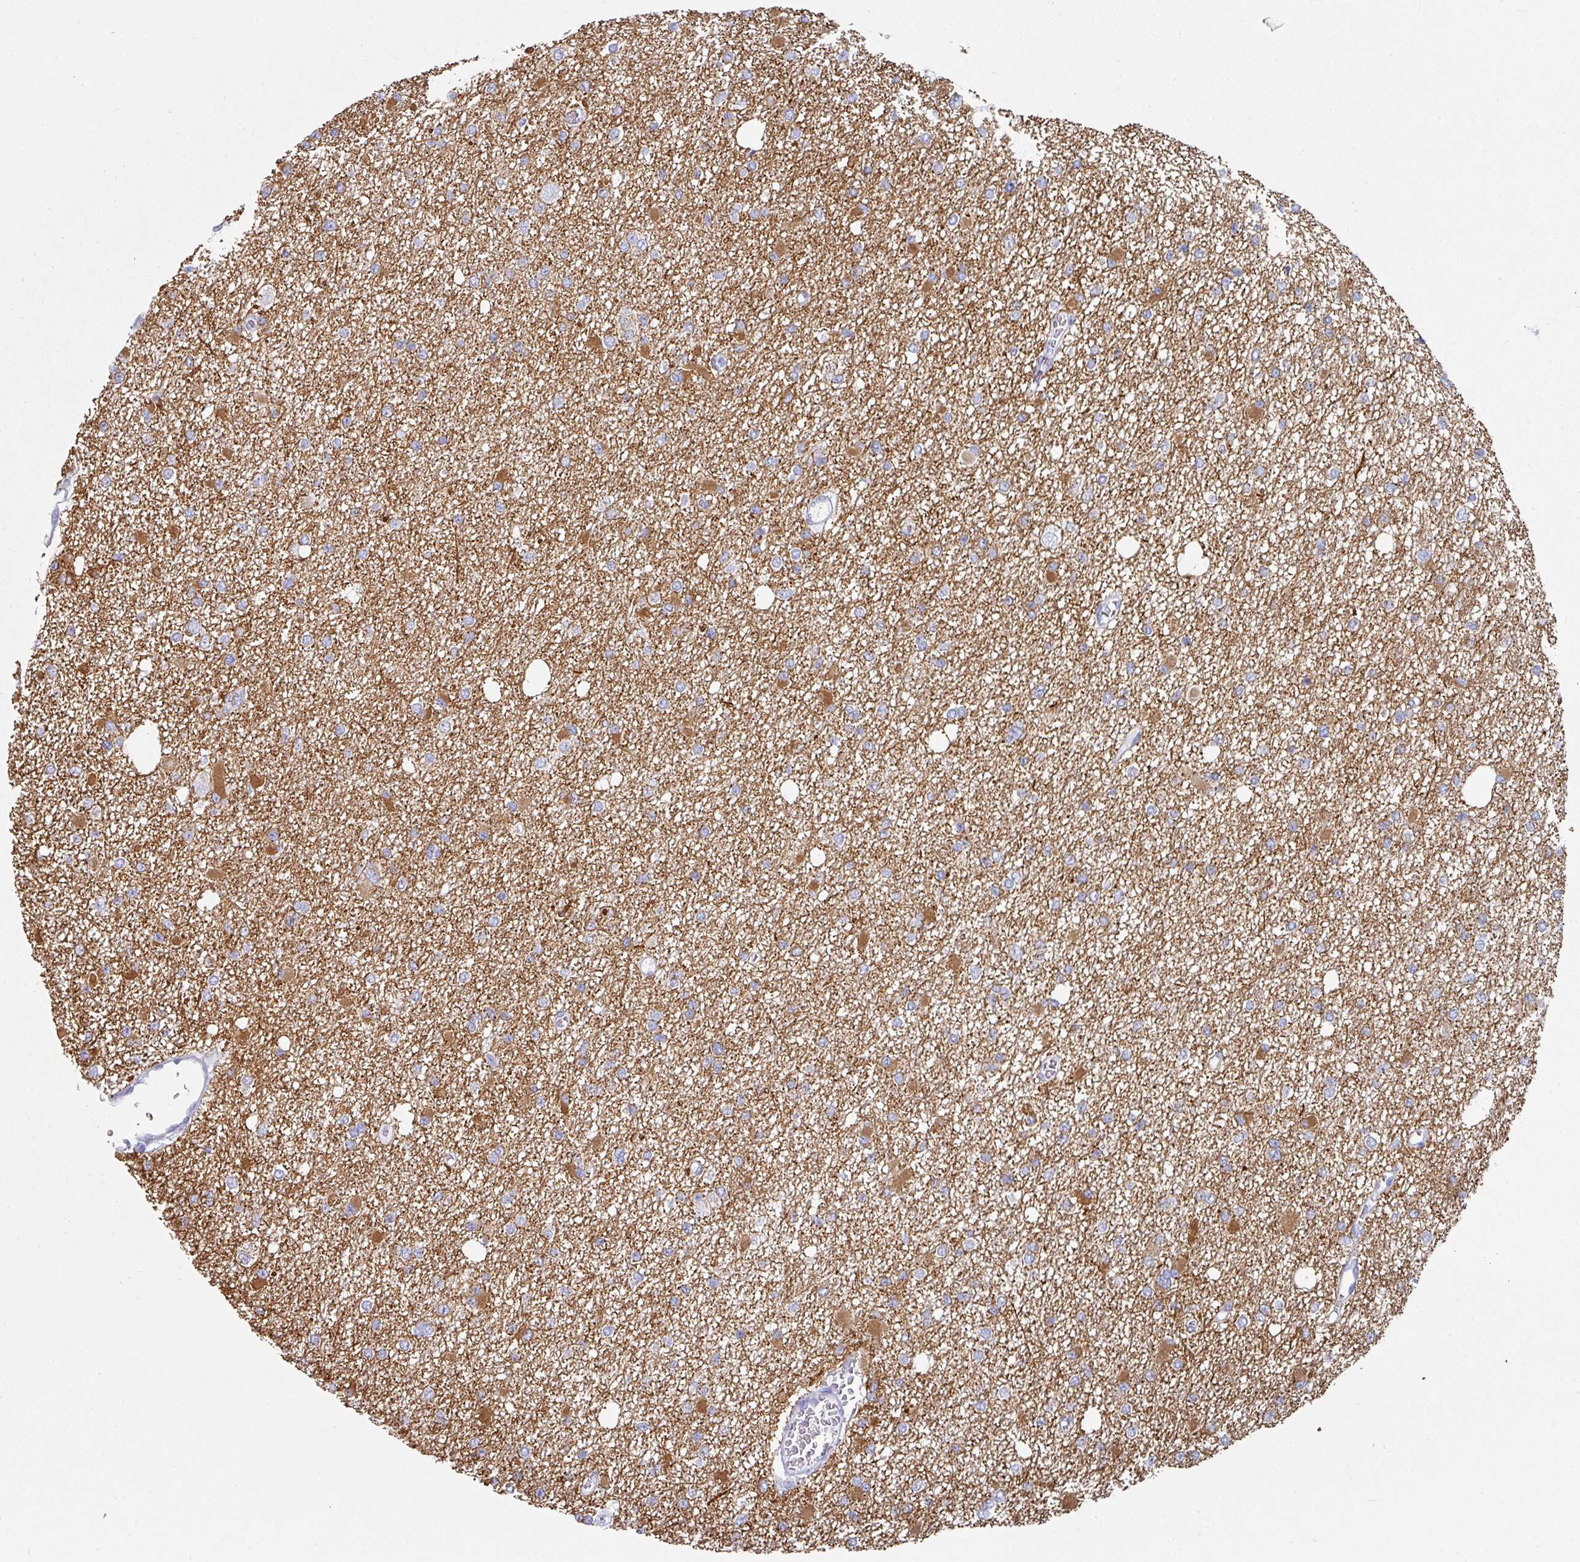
{"staining": {"intensity": "moderate", "quantity": "<25%", "location": "cytoplasmic/membranous"}, "tissue": "glioma", "cell_type": "Tumor cells", "image_type": "cancer", "snomed": [{"axis": "morphology", "description": "Glioma, malignant, Low grade"}, {"axis": "topography", "description": "Brain"}], "caption": "IHC micrograph of low-grade glioma (malignant) stained for a protein (brown), which reveals low levels of moderate cytoplasmic/membranous expression in about <25% of tumor cells.", "gene": "SETBP1", "patient": {"sex": "female", "age": 22}}